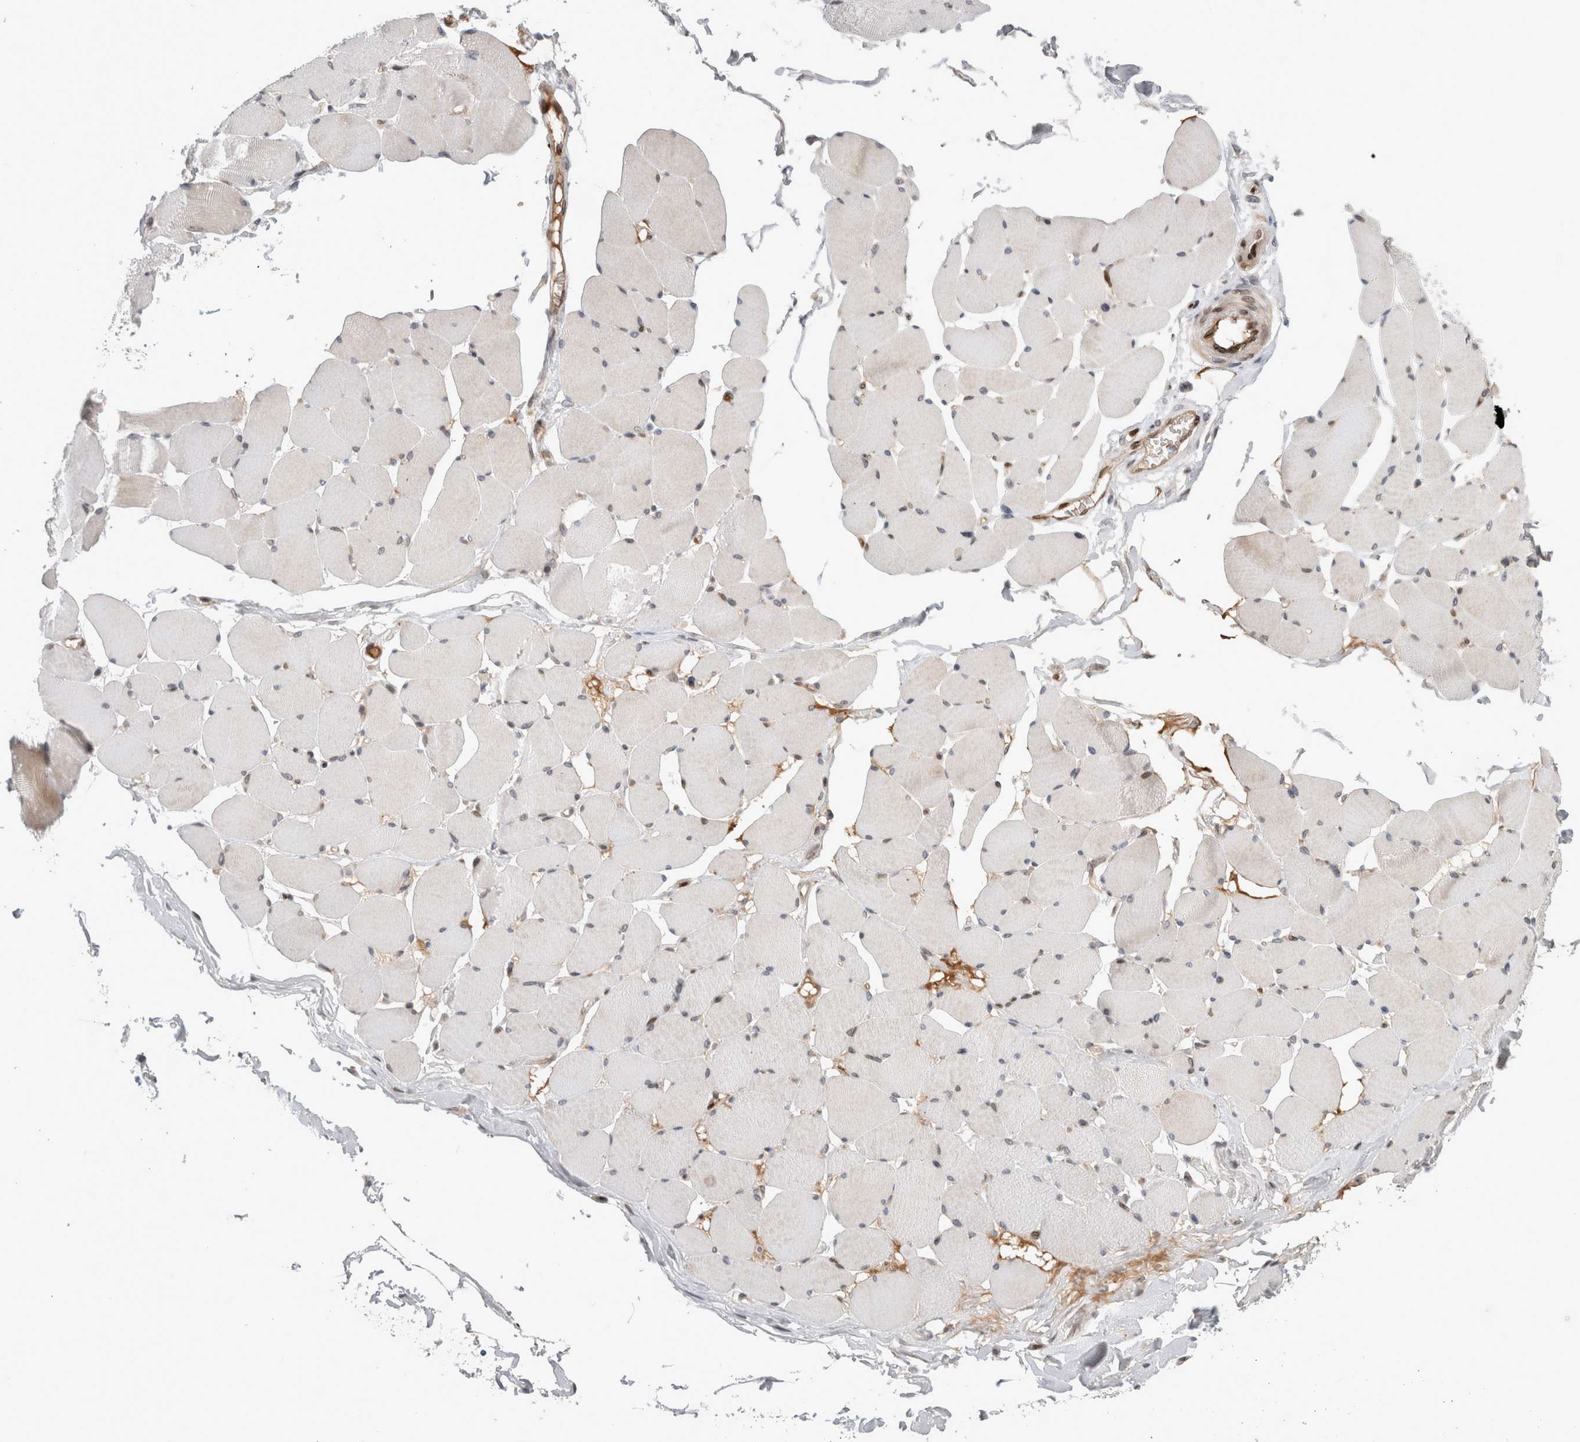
{"staining": {"intensity": "moderate", "quantity": "<25%", "location": "cytoplasmic/membranous,nuclear"}, "tissue": "skeletal muscle", "cell_type": "Myocytes", "image_type": "normal", "snomed": [{"axis": "morphology", "description": "Normal tissue, NOS"}, {"axis": "topography", "description": "Skin"}, {"axis": "topography", "description": "Skeletal muscle"}], "caption": "Immunohistochemistry (IHC) of unremarkable human skeletal muscle exhibits low levels of moderate cytoplasmic/membranous,nuclear positivity in approximately <25% of myocytes. Nuclei are stained in blue.", "gene": "DMTN", "patient": {"sex": "male", "age": 83}}